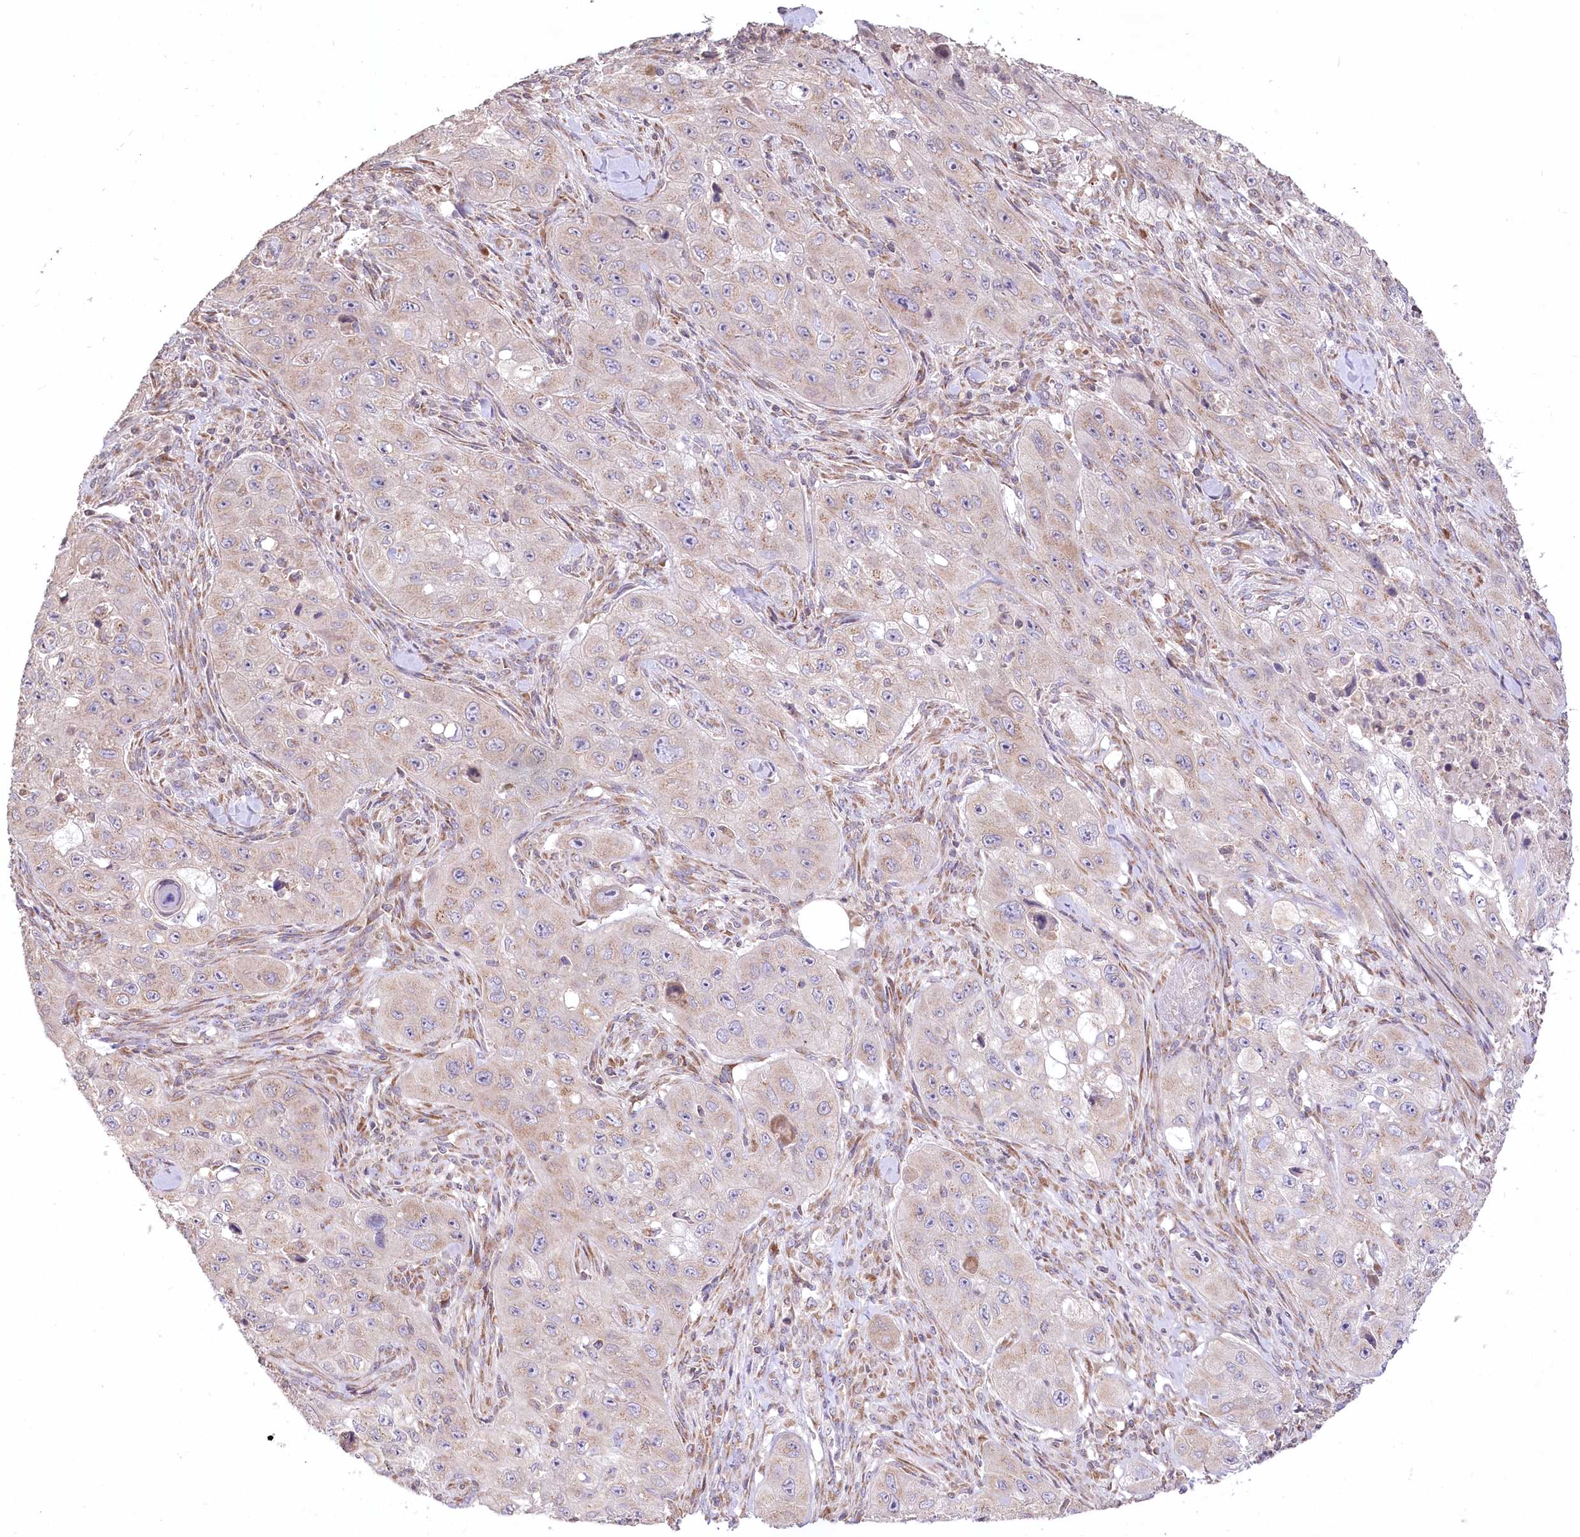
{"staining": {"intensity": "weak", "quantity": "25%-75%", "location": "cytoplasmic/membranous"}, "tissue": "skin cancer", "cell_type": "Tumor cells", "image_type": "cancer", "snomed": [{"axis": "morphology", "description": "Squamous cell carcinoma, NOS"}, {"axis": "topography", "description": "Skin"}, {"axis": "topography", "description": "Subcutis"}], "caption": "IHC of skin squamous cell carcinoma shows low levels of weak cytoplasmic/membranous staining in about 25%-75% of tumor cells.", "gene": "STT3B", "patient": {"sex": "male", "age": 73}}